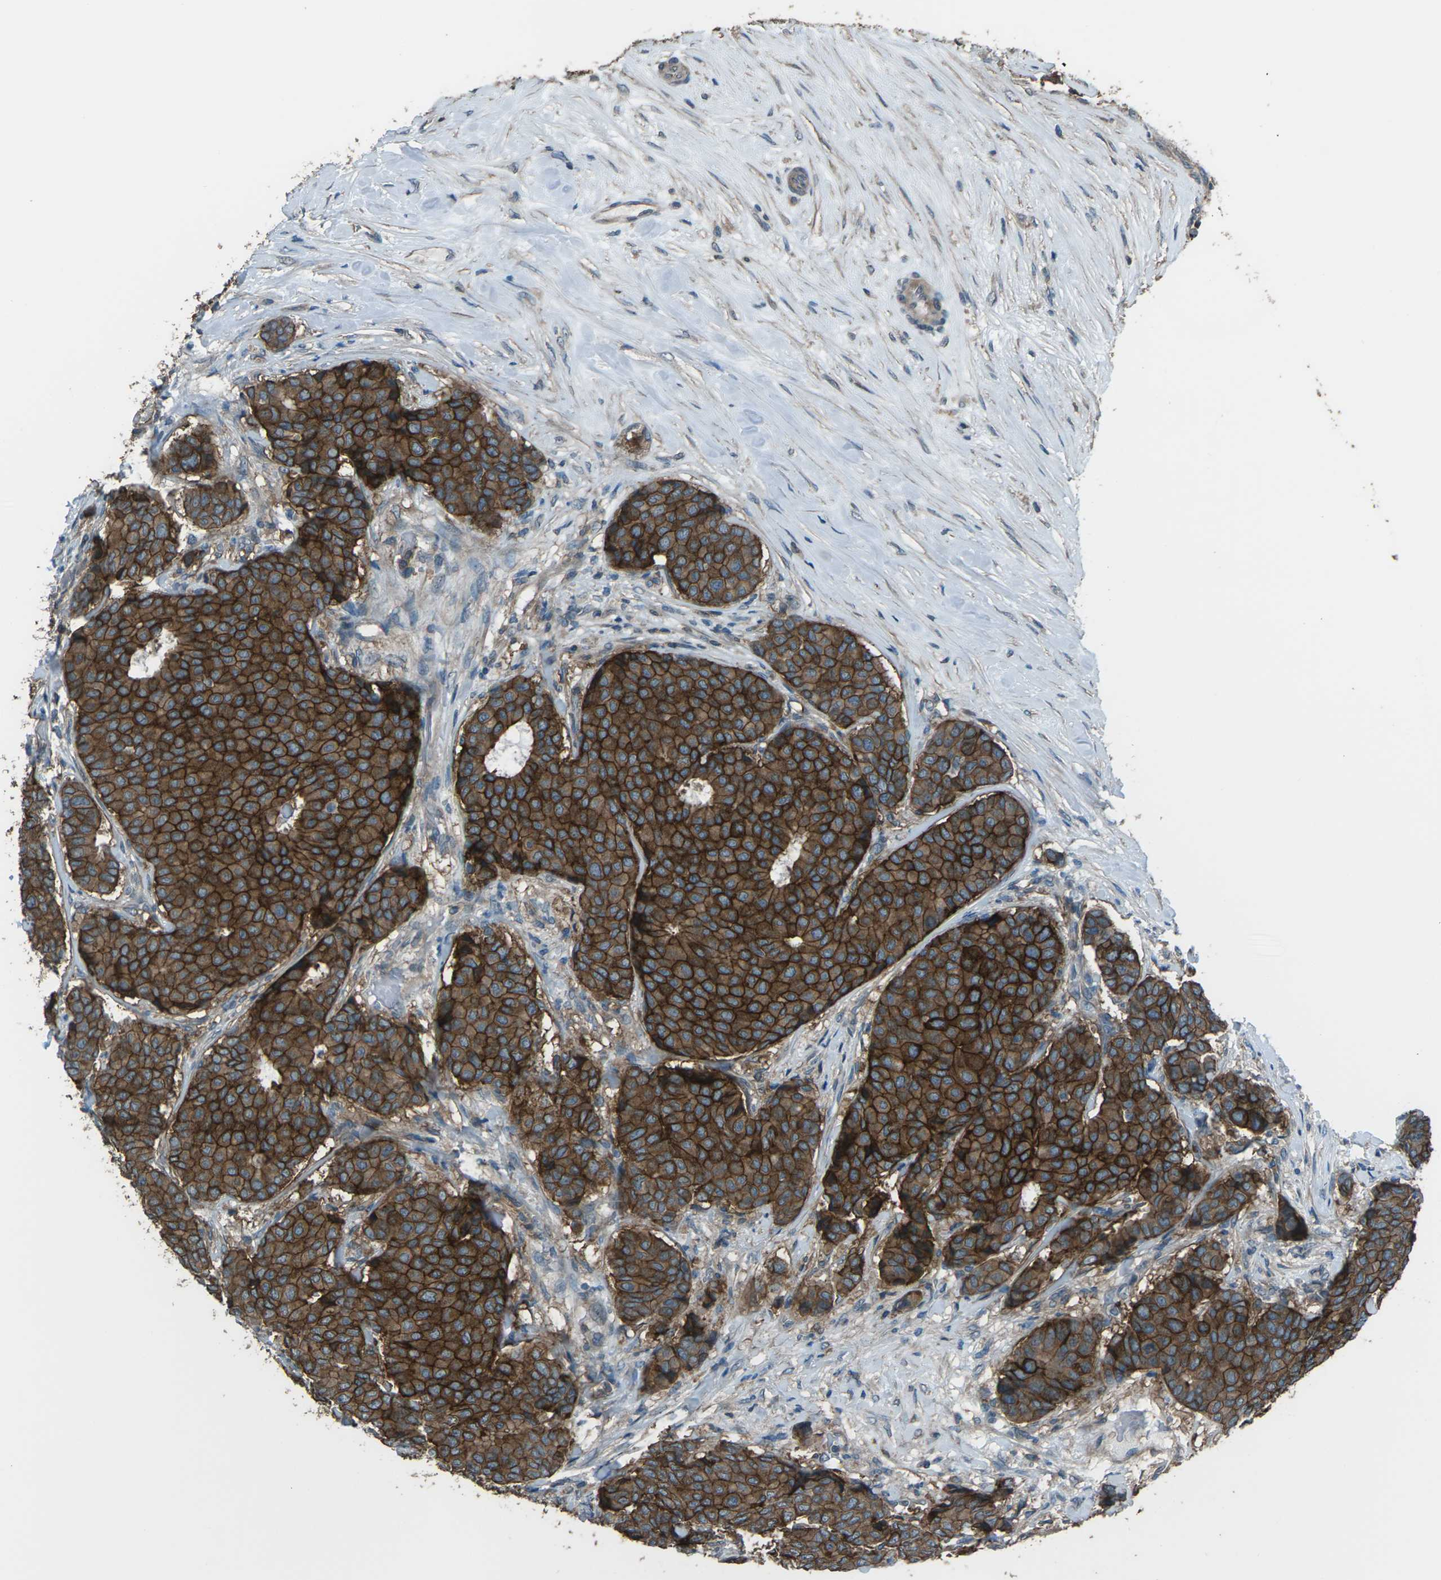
{"staining": {"intensity": "strong", "quantity": ">75%", "location": "cytoplasmic/membranous"}, "tissue": "breast cancer", "cell_type": "Tumor cells", "image_type": "cancer", "snomed": [{"axis": "morphology", "description": "Duct carcinoma"}, {"axis": "topography", "description": "Breast"}], "caption": "Approximately >75% of tumor cells in human breast cancer demonstrate strong cytoplasmic/membranous protein staining as visualized by brown immunohistochemical staining.", "gene": "CMTM4", "patient": {"sex": "female", "age": 75}}